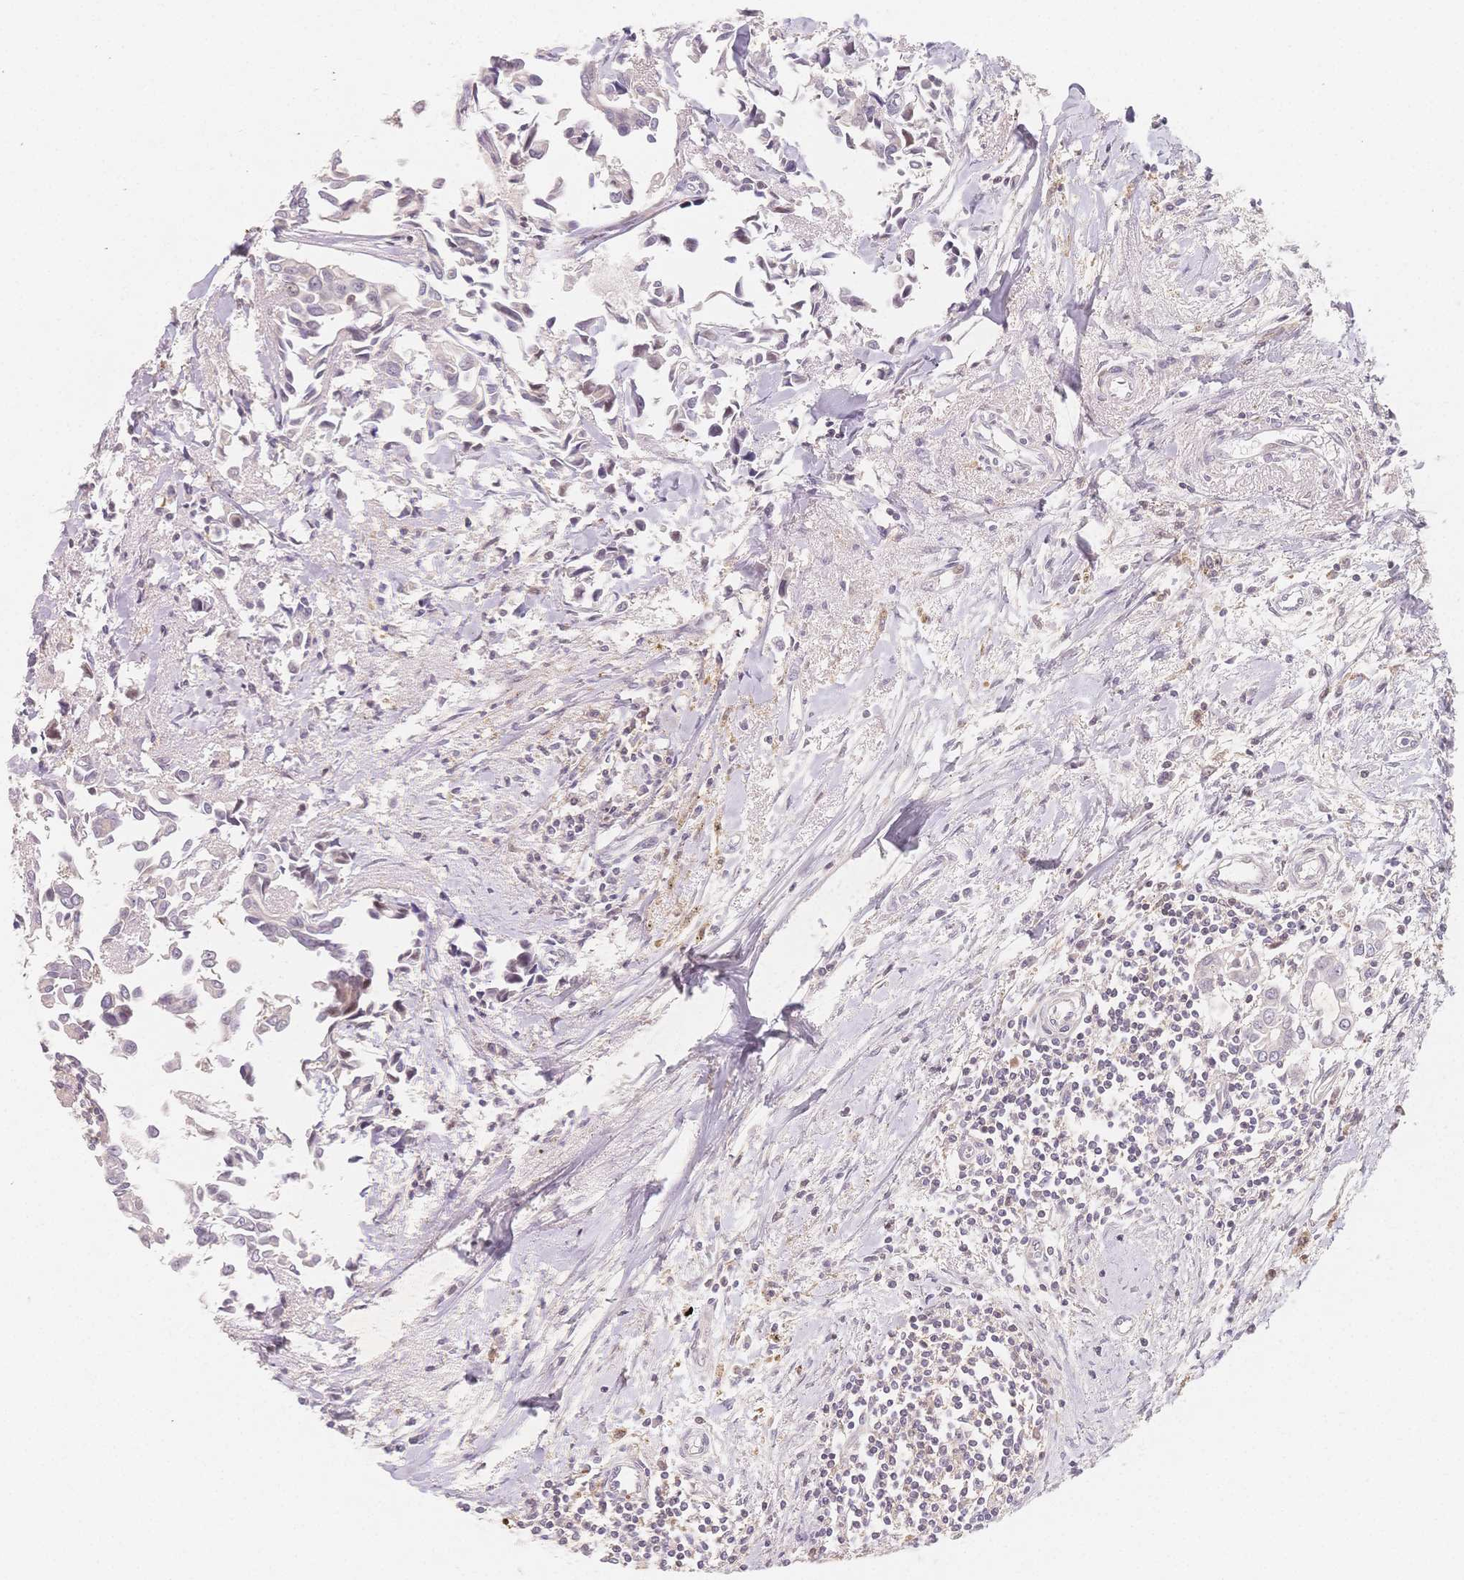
{"staining": {"intensity": "negative", "quantity": "none", "location": "none"}, "tissue": "breast cancer", "cell_type": "Tumor cells", "image_type": "cancer", "snomed": [{"axis": "morphology", "description": "Duct carcinoma"}, {"axis": "topography", "description": "Breast"}], "caption": "Breast cancer (infiltrating ductal carcinoma) was stained to show a protein in brown. There is no significant staining in tumor cells.", "gene": "C12orf75", "patient": {"sex": "female", "age": 54}}